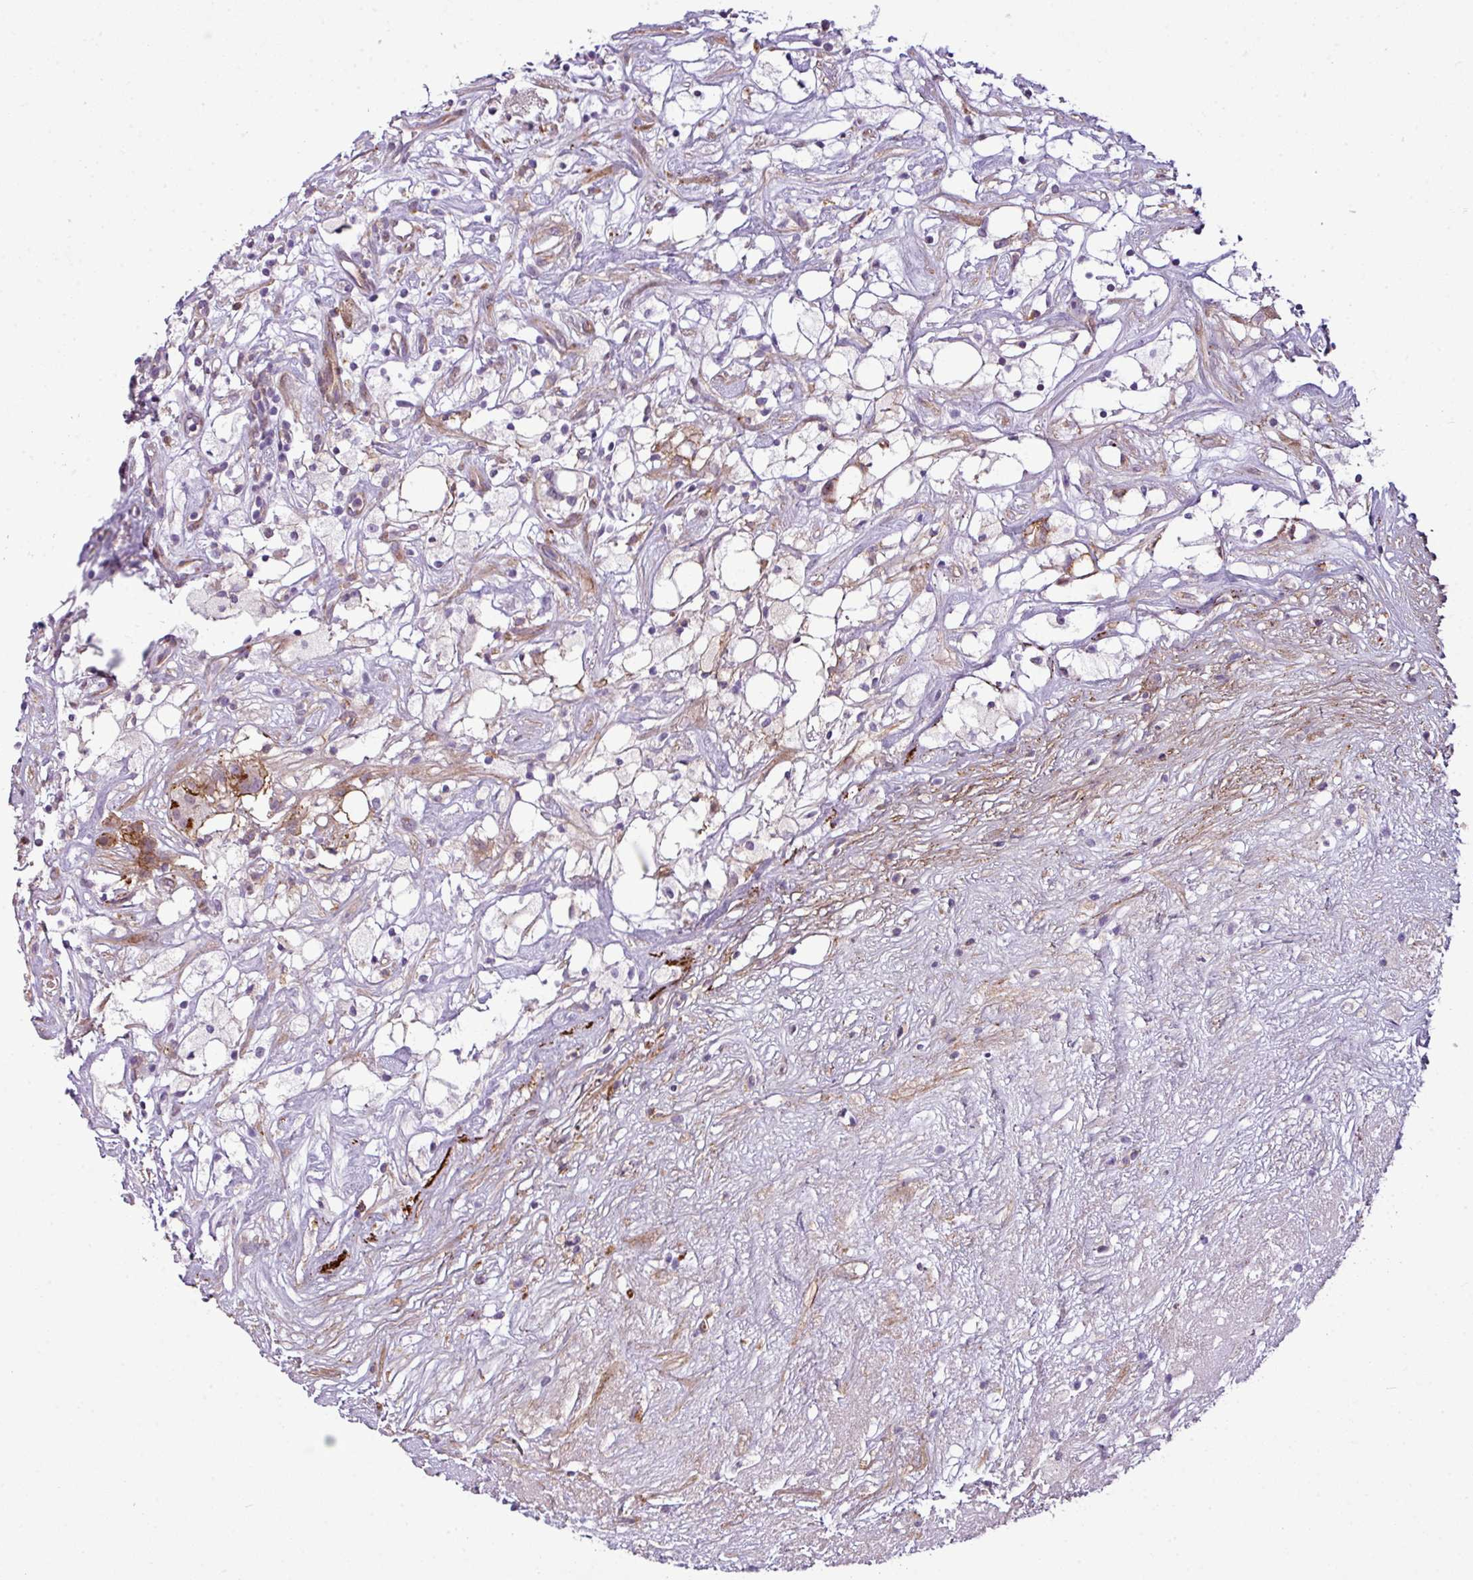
{"staining": {"intensity": "negative", "quantity": "none", "location": "none"}, "tissue": "renal cancer", "cell_type": "Tumor cells", "image_type": "cancer", "snomed": [{"axis": "morphology", "description": "Adenocarcinoma, NOS"}, {"axis": "topography", "description": "Kidney"}], "caption": "High magnification brightfield microscopy of adenocarcinoma (renal) stained with DAB (brown) and counterstained with hematoxylin (blue): tumor cells show no significant staining.", "gene": "COL8A1", "patient": {"sex": "male", "age": 59}}